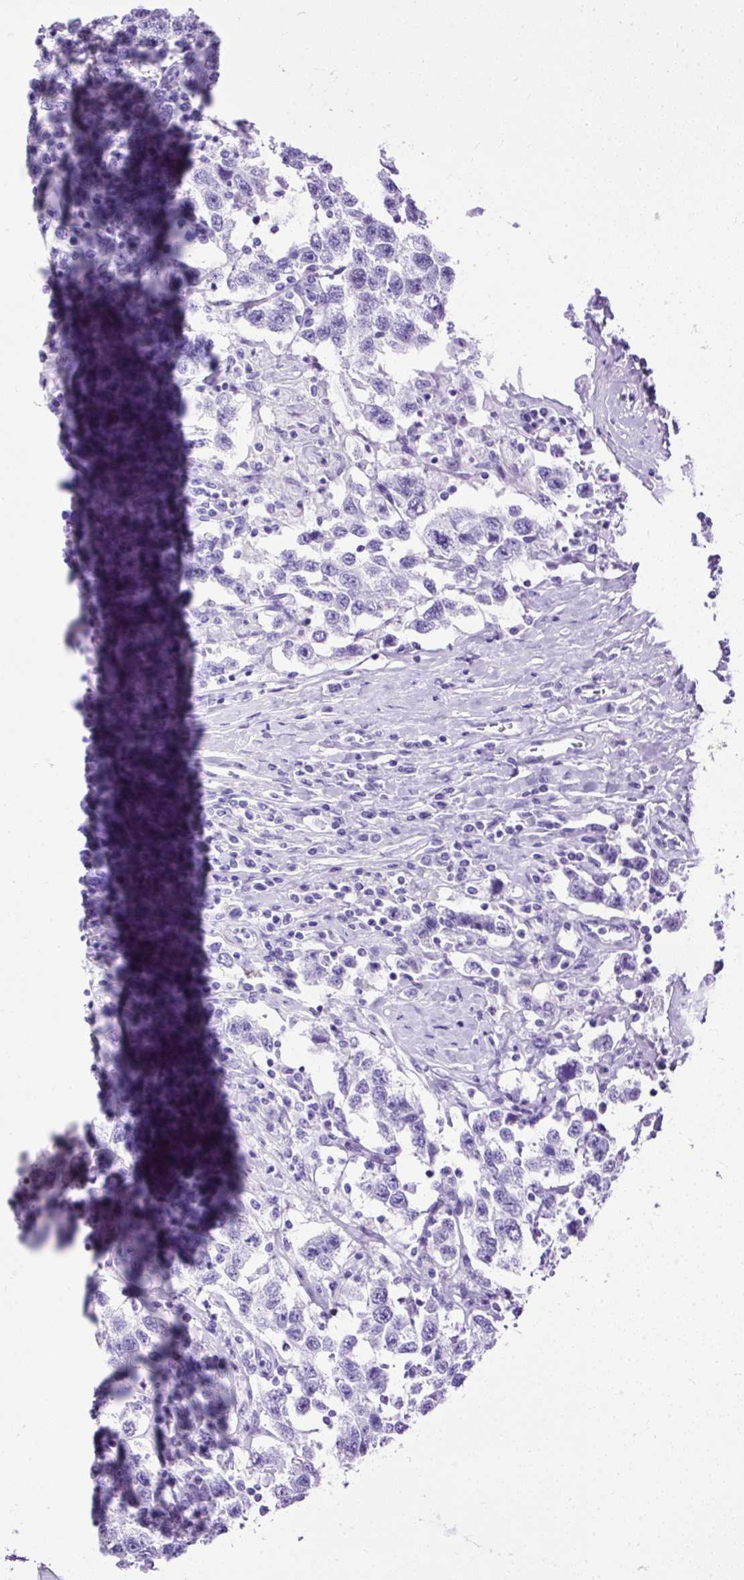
{"staining": {"intensity": "negative", "quantity": "none", "location": "none"}, "tissue": "testis cancer", "cell_type": "Tumor cells", "image_type": "cancer", "snomed": [{"axis": "morphology", "description": "Seminoma, NOS"}, {"axis": "topography", "description": "Testis"}], "caption": "Testis seminoma stained for a protein using immunohistochemistry exhibits no positivity tumor cells.", "gene": "SLC8A2", "patient": {"sex": "male", "age": 41}}